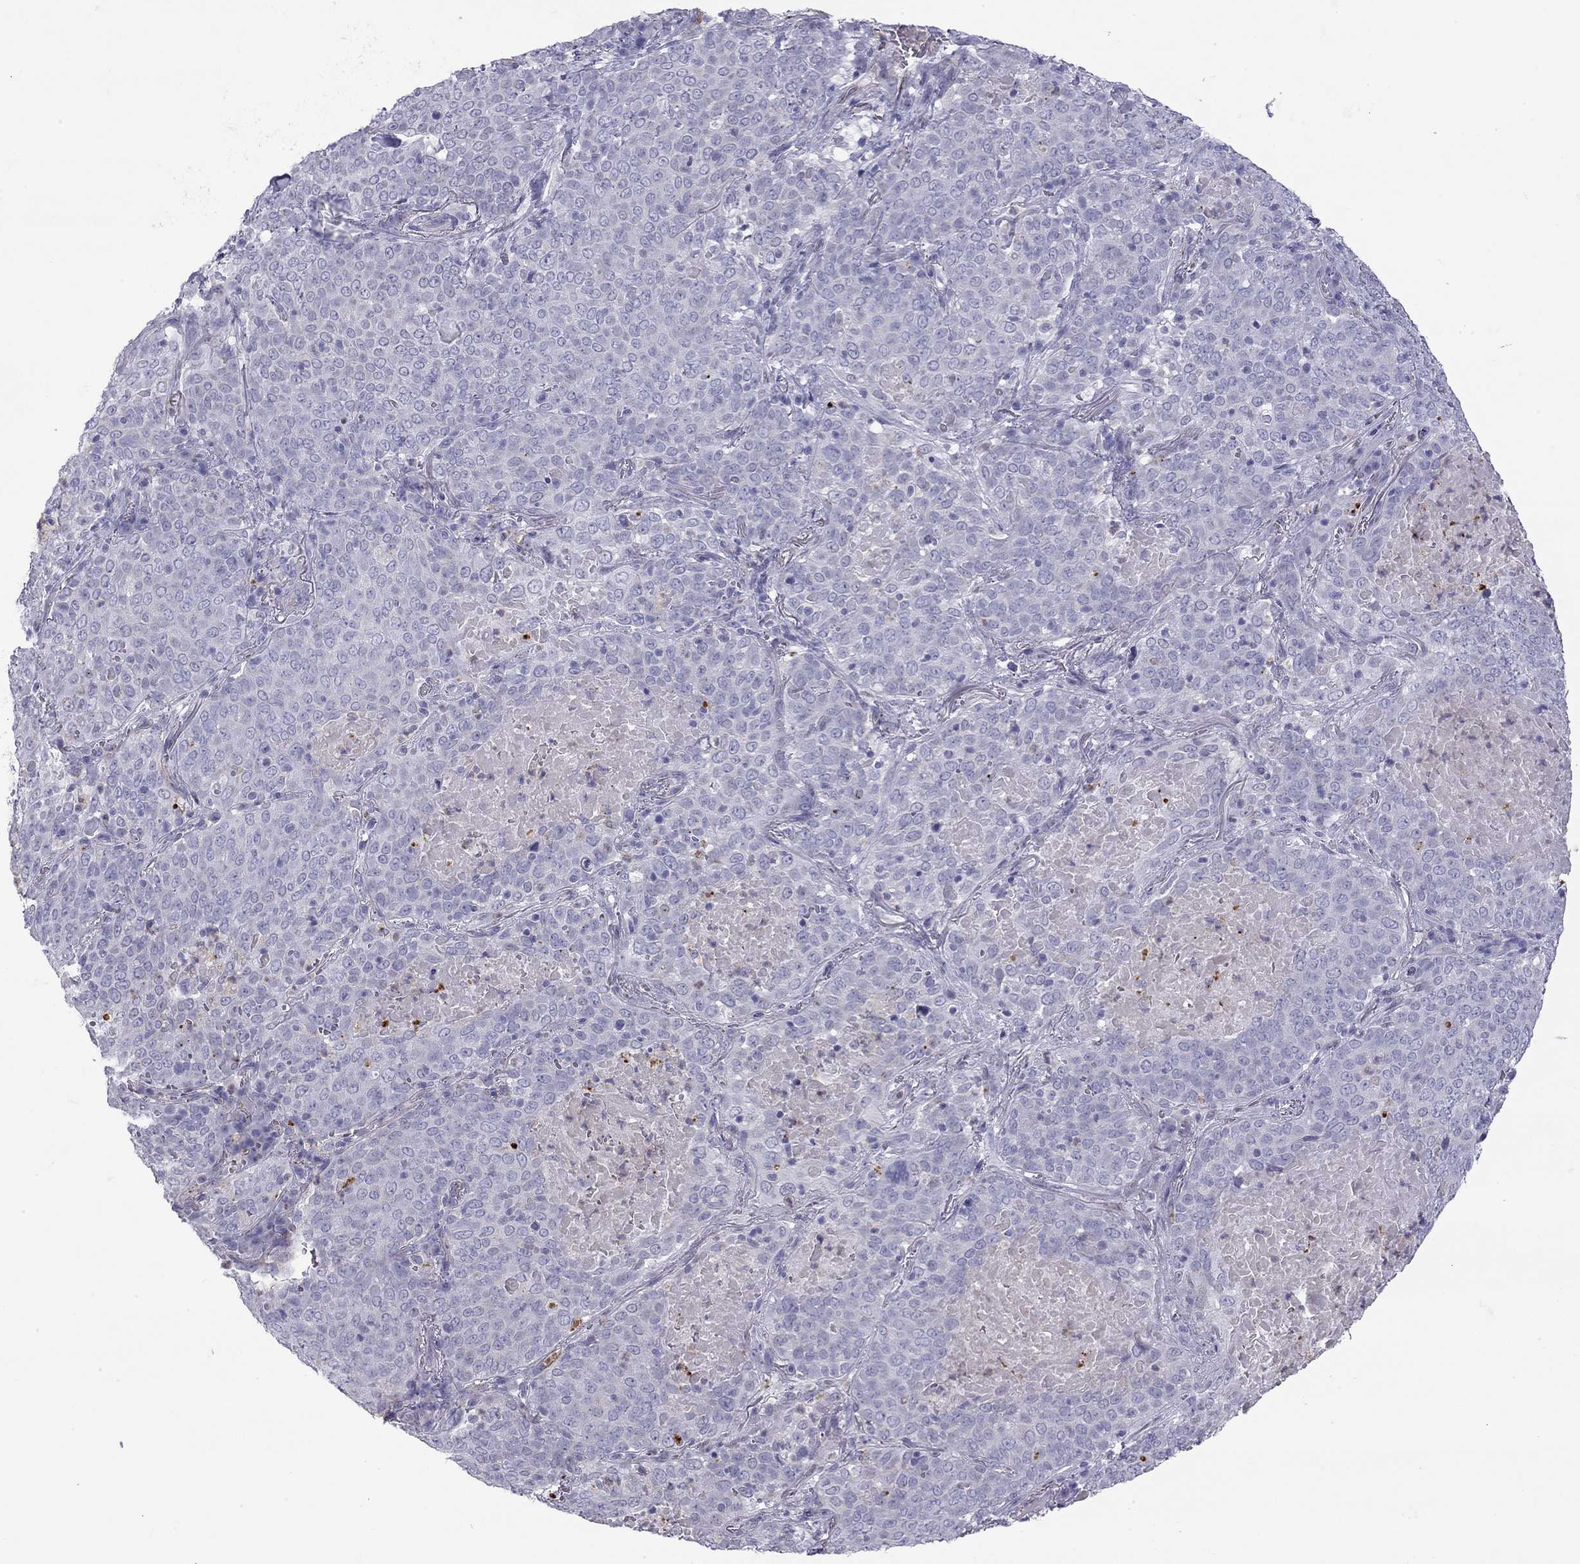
{"staining": {"intensity": "negative", "quantity": "none", "location": "none"}, "tissue": "lung cancer", "cell_type": "Tumor cells", "image_type": "cancer", "snomed": [{"axis": "morphology", "description": "Squamous cell carcinoma, NOS"}, {"axis": "topography", "description": "Lung"}], "caption": "Tumor cells show no significant expression in lung cancer (squamous cell carcinoma).", "gene": "TDRD6", "patient": {"sex": "male", "age": 82}}